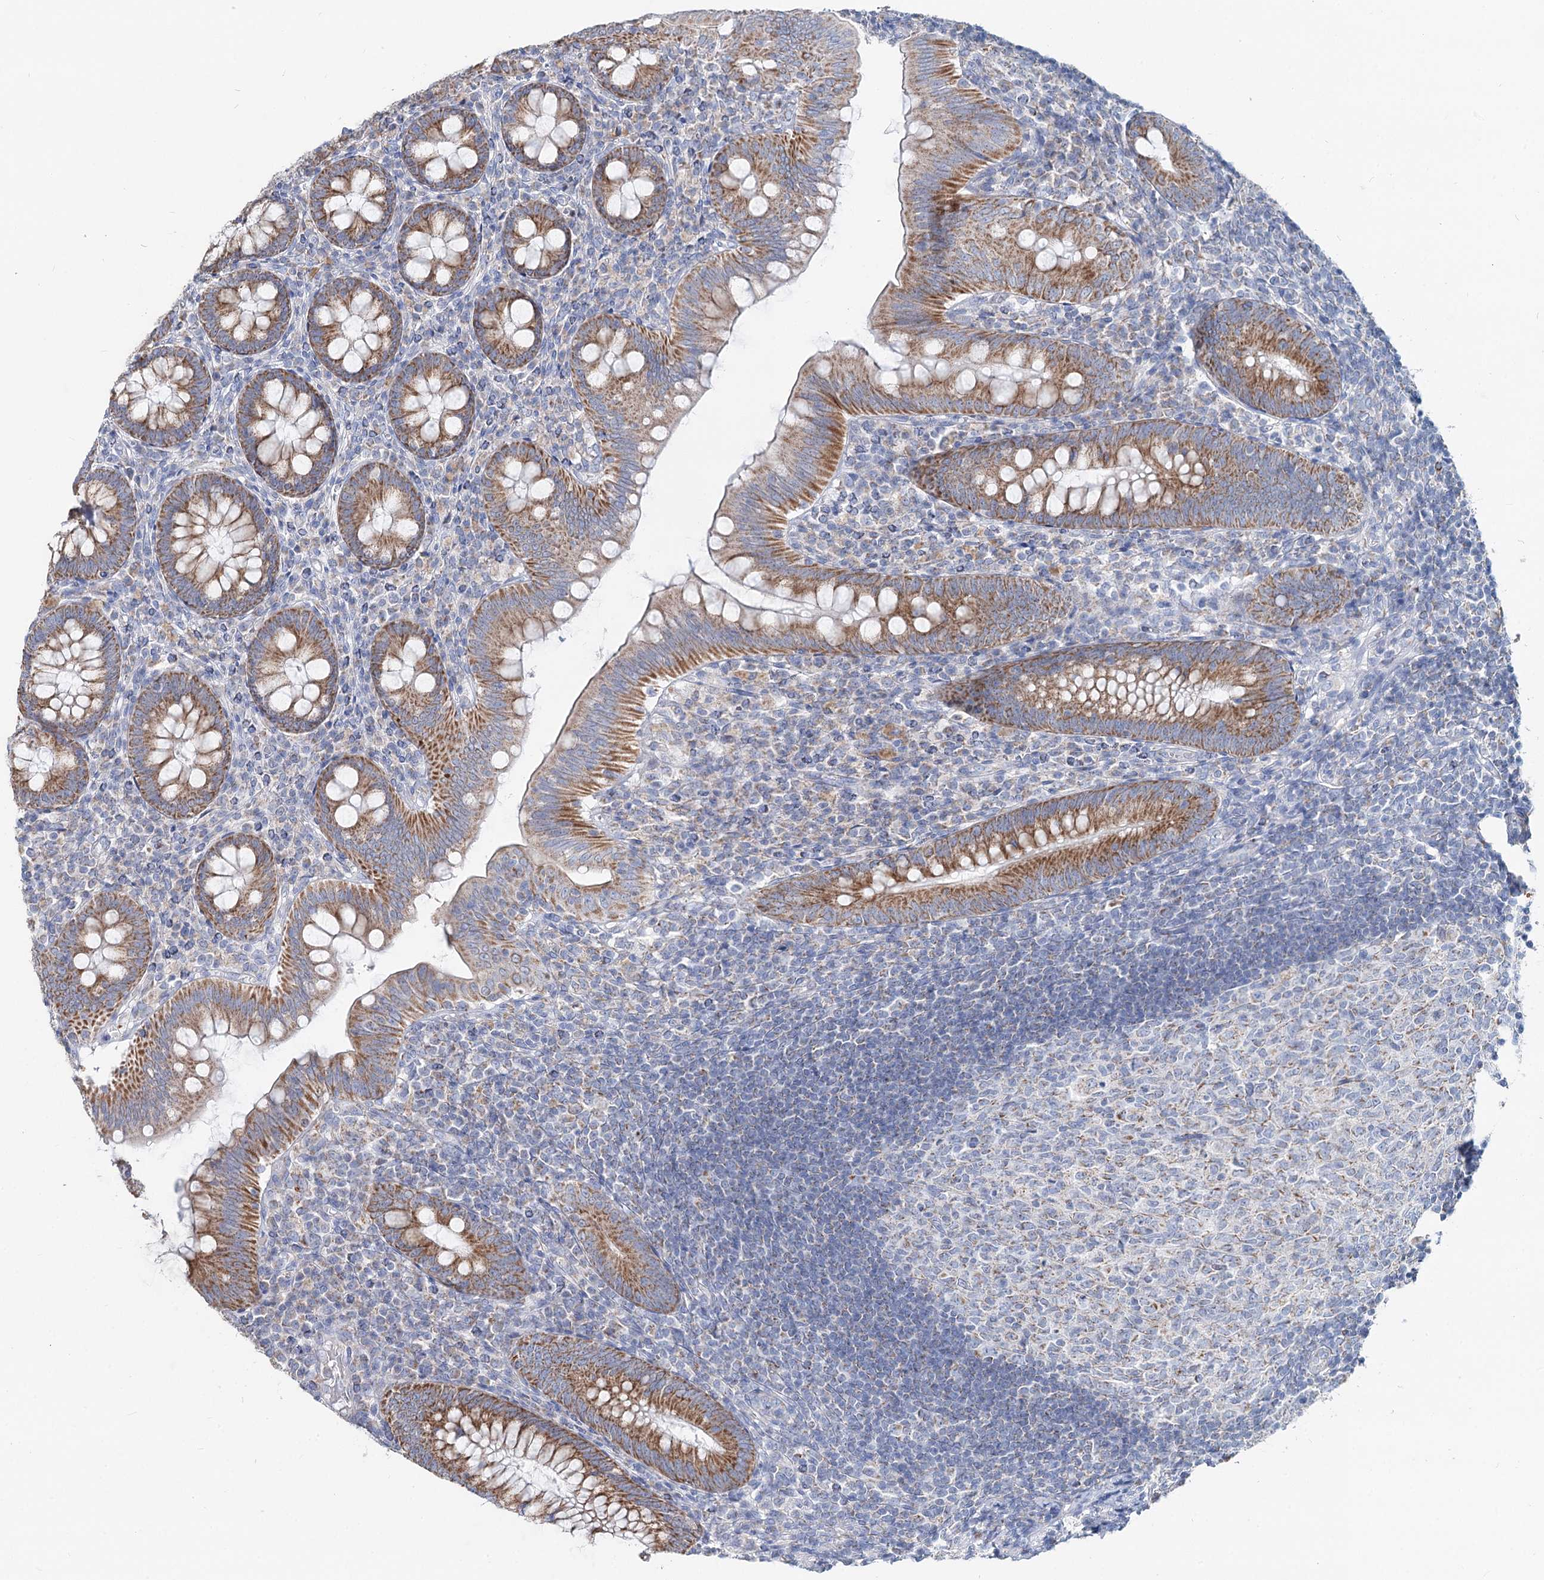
{"staining": {"intensity": "moderate", "quantity": ">75%", "location": "cytoplasmic/membranous"}, "tissue": "appendix", "cell_type": "Glandular cells", "image_type": "normal", "snomed": [{"axis": "morphology", "description": "Normal tissue, NOS"}, {"axis": "topography", "description": "Appendix"}], "caption": "Immunohistochemical staining of unremarkable human appendix displays moderate cytoplasmic/membranous protein positivity in about >75% of glandular cells. Nuclei are stained in blue.", "gene": "MCCC2", "patient": {"sex": "male", "age": 14}}